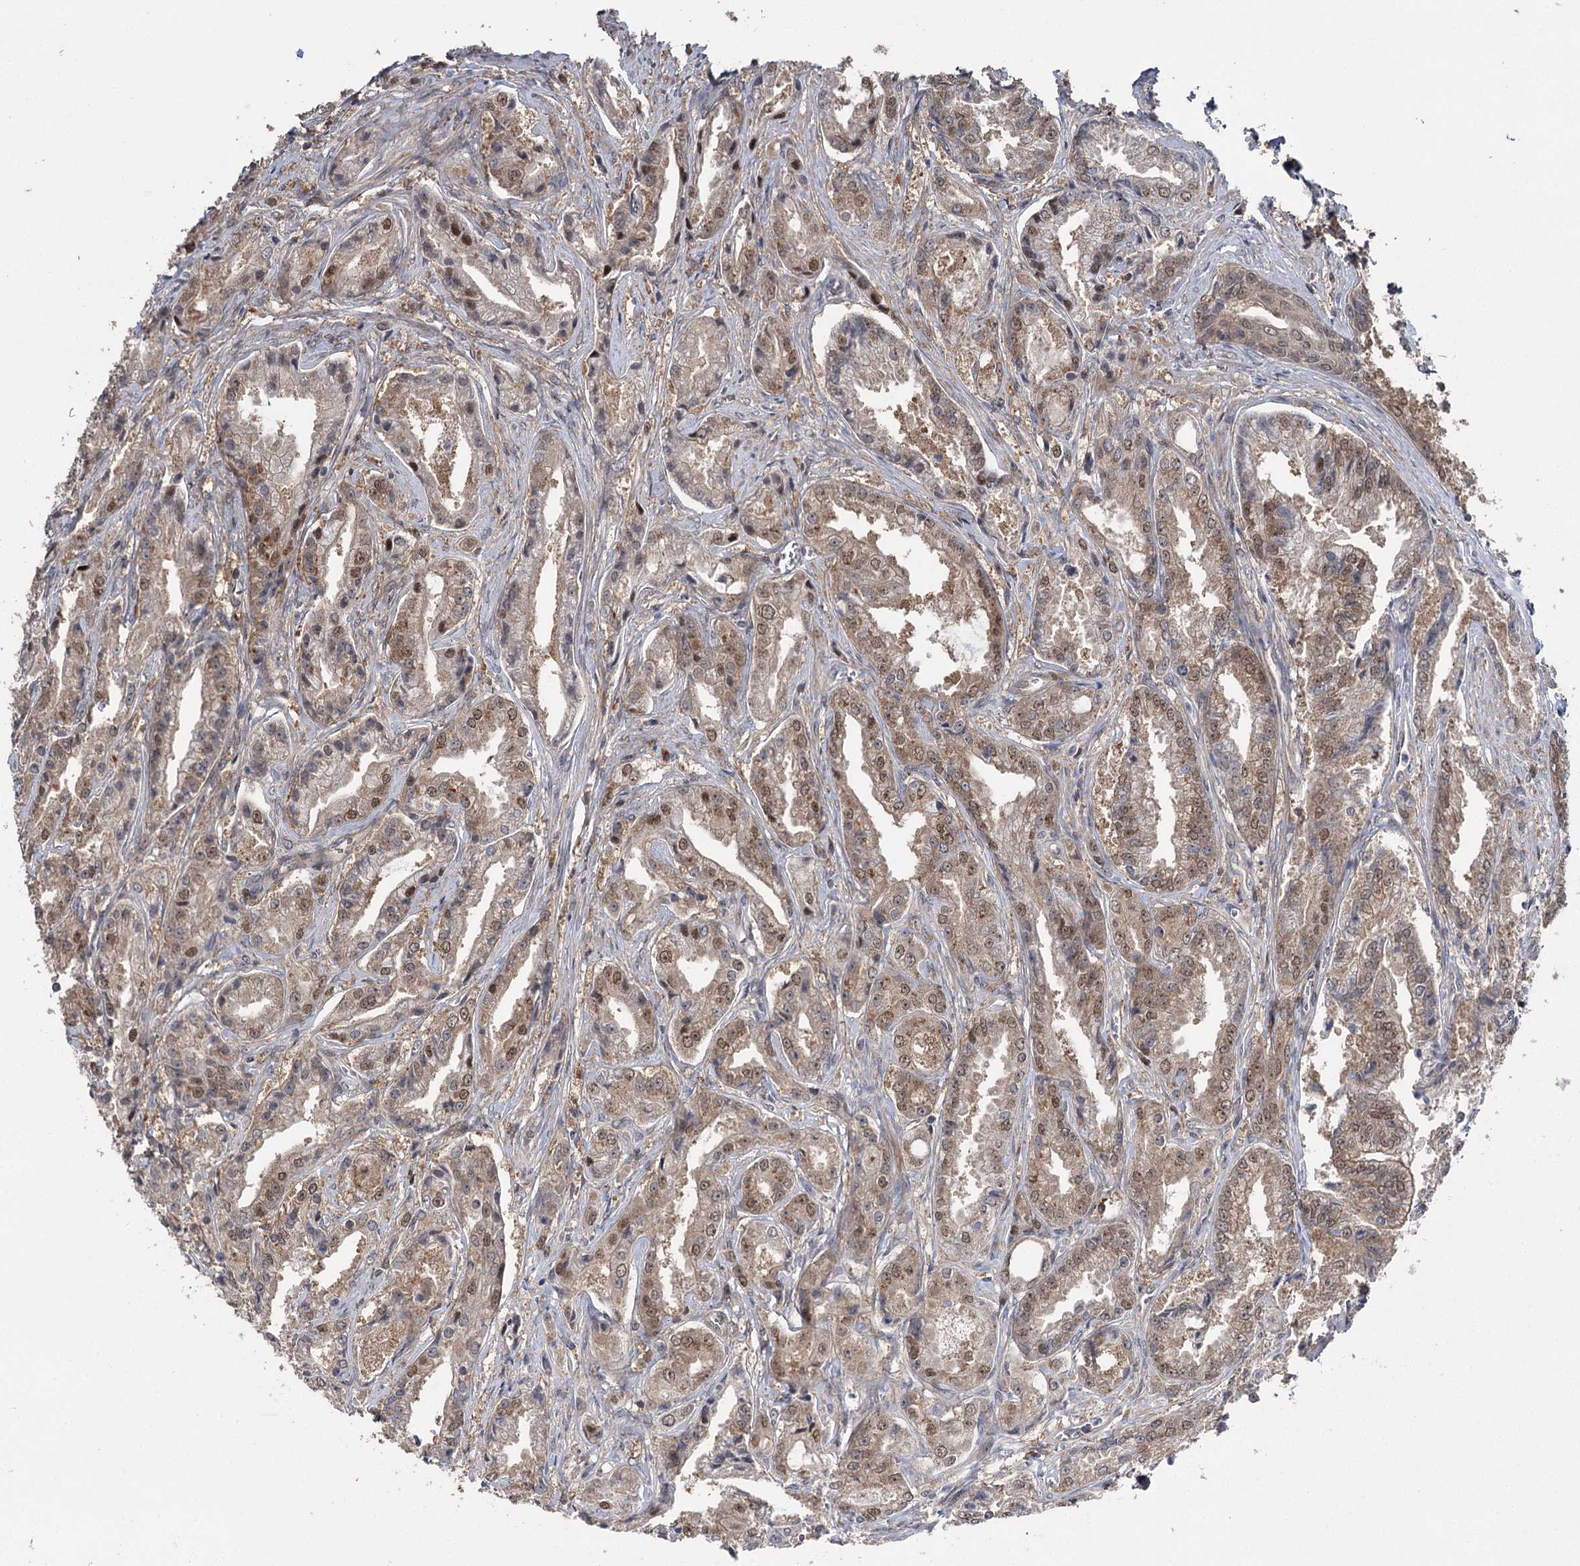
{"staining": {"intensity": "moderate", "quantity": "25%-75%", "location": "cytoplasmic/membranous,nuclear"}, "tissue": "prostate cancer", "cell_type": "Tumor cells", "image_type": "cancer", "snomed": [{"axis": "morphology", "description": "Adenocarcinoma, High grade"}, {"axis": "topography", "description": "Prostate"}], "caption": "Moderate cytoplasmic/membranous and nuclear protein positivity is appreciated in about 25%-75% of tumor cells in prostate adenocarcinoma (high-grade).", "gene": "STX6", "patient": {"sex": "male", "age": 72}}